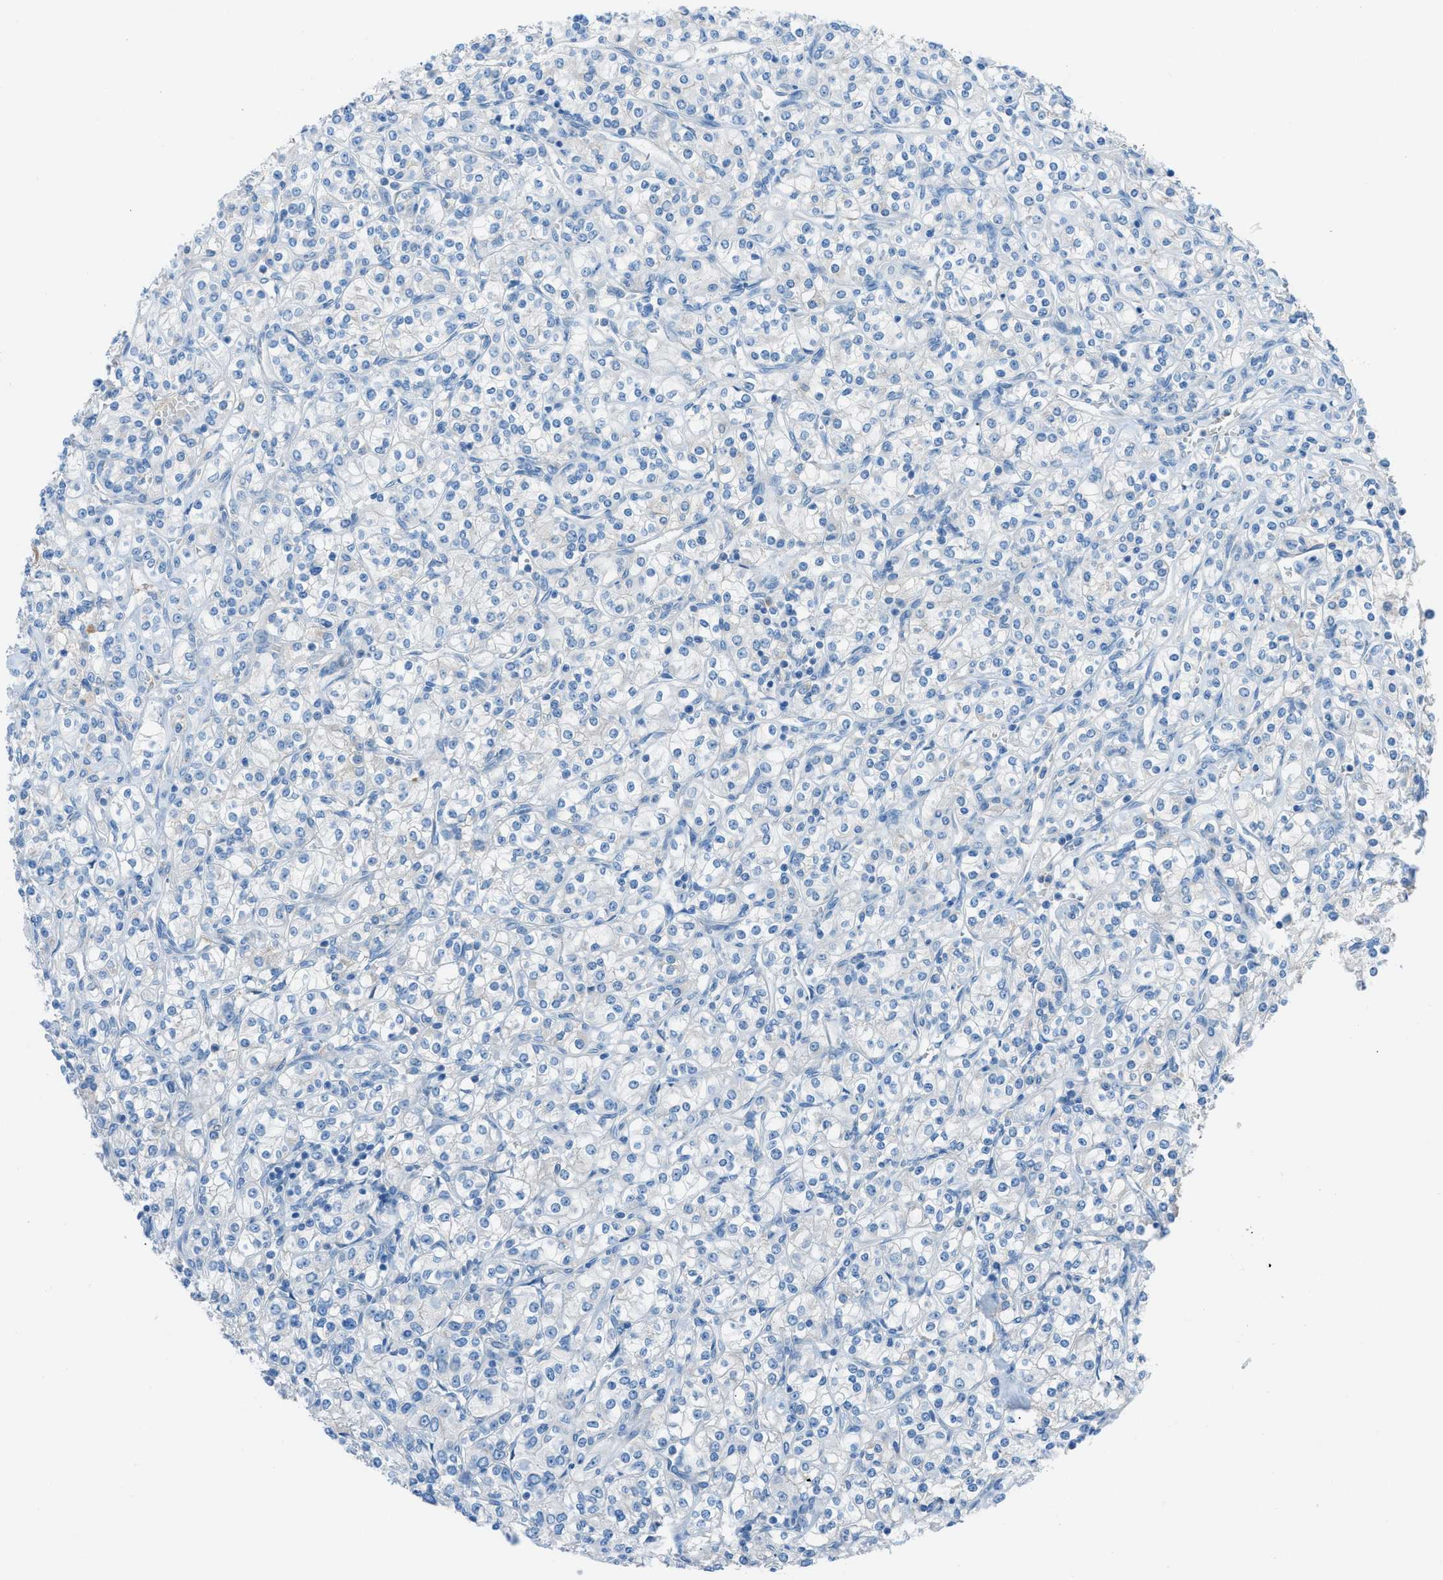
{"staining": {"intensity": "negative", "quantity": "none", "location": "none"}, "tissue": "renal cancer", "cell_type": "Tumor cells", "image_type": "cancer", "snomed": [{"axis": "morphology", "description": "Adenocarcinoma, NOS"}, {"axis": "topography", "description": "Kidney"}], "caption": "Immunohistochemistry photomicrograph of neoplastic tissue: human renal adenocarcinoma stained with DAB demonstrates no significant protein expression in tumor cells.", "gene": "C5AR2", "patient": {"sex": "male", "age": 77}}